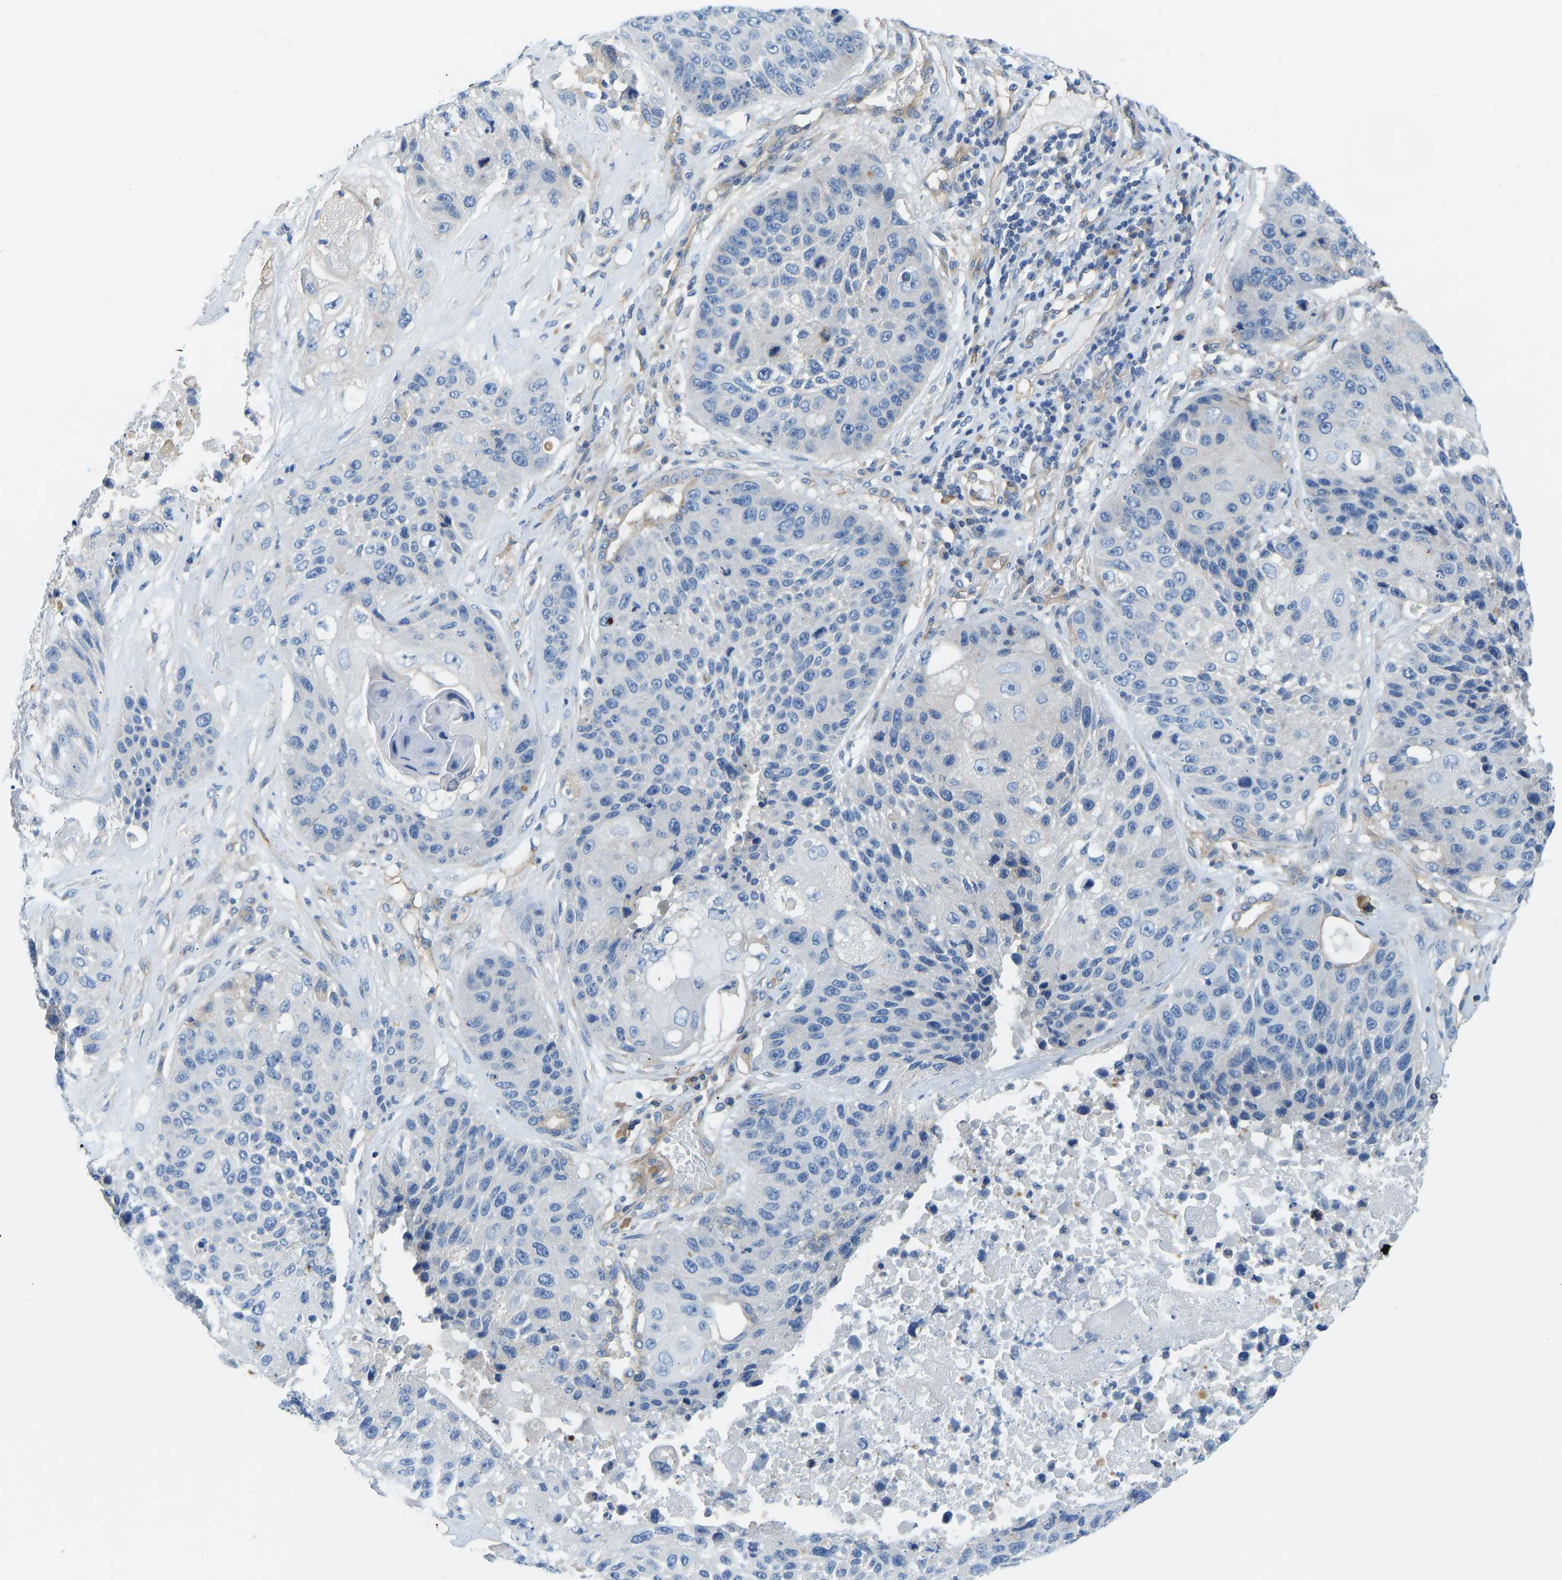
{"staining": {"intensity": "negative", "quantity": "none", "location": "none"}, "tissue": "lung cancer", "cell_type": "Tumor cells", "image_type": "cancer", "snomed": [{"axis": "morphology", "description": "Squamous cell carcinoma, NOS"}, {"axis": "topography", "description": "Lung"}], "caption": "A high-resolution image shows immunohistochemistry staining of lung cancer, which demonstrates no significant expression in tumor cells. (DAB (3,3'-diaminobenzidine) immunohistochemistry, high magnification).", "gene": "CHAD", "patient": {"sex": "male", "age": 61}}